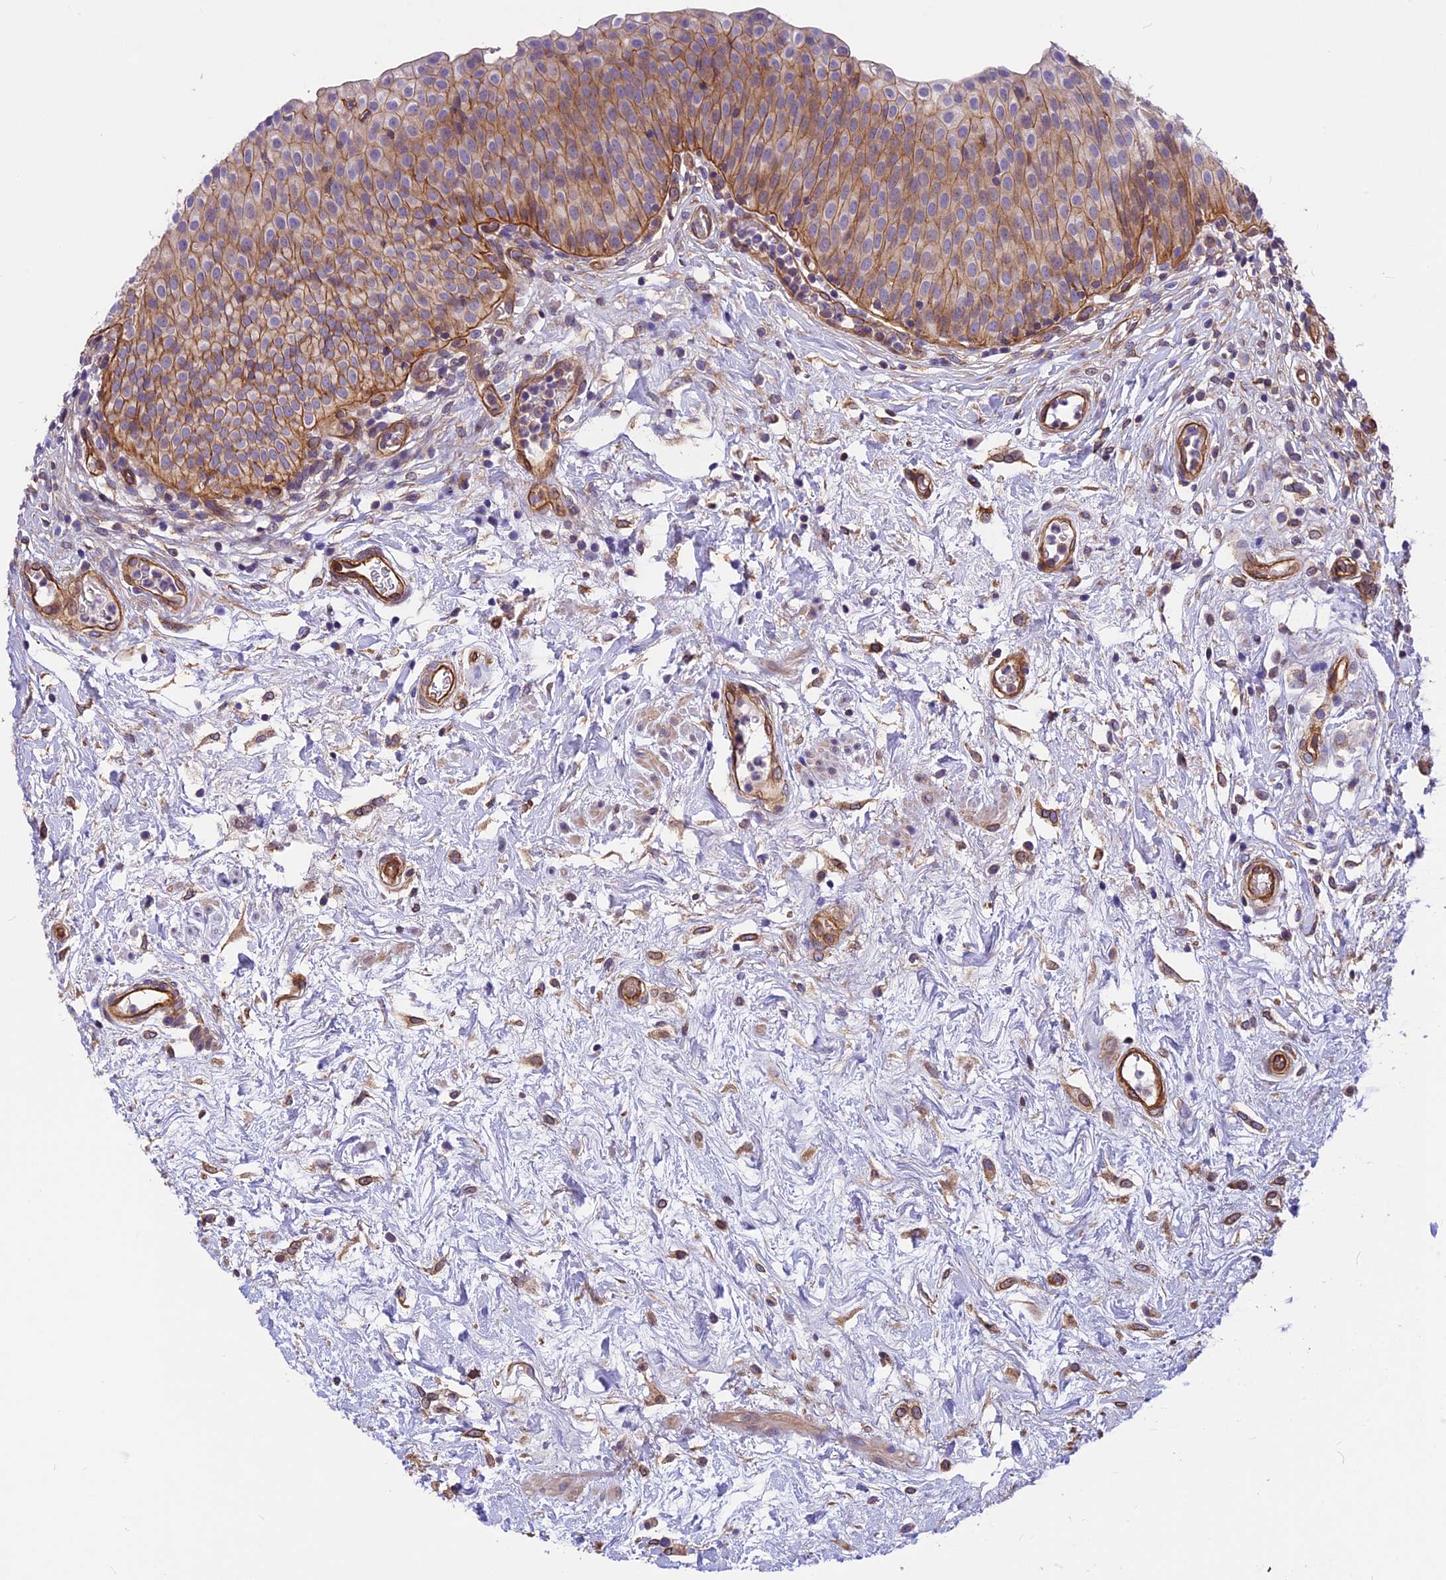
{"staining": {"intensity": "moderate", "quantity": ">75%", "location": "cytoplasmic/membranous"}, "tissue": "urinary bladder", "cell_type": "Urothelial cells", "image_type": "normal", "snomed": [{"axis": "morphology", "description": "Normal tissue, NOS"}, {"axis": "topography", "description": "Urinary bladder"}], "caption": "Urothelial cells display medium levels of moderate cytoplasmic/membranous staining in approximately >75% of cells in normal urinary bladder. (DAB IHC with brightfield microscopy, high magnification).", "gene": "MED20", "patient": {"sex": "male", "age": 55}}